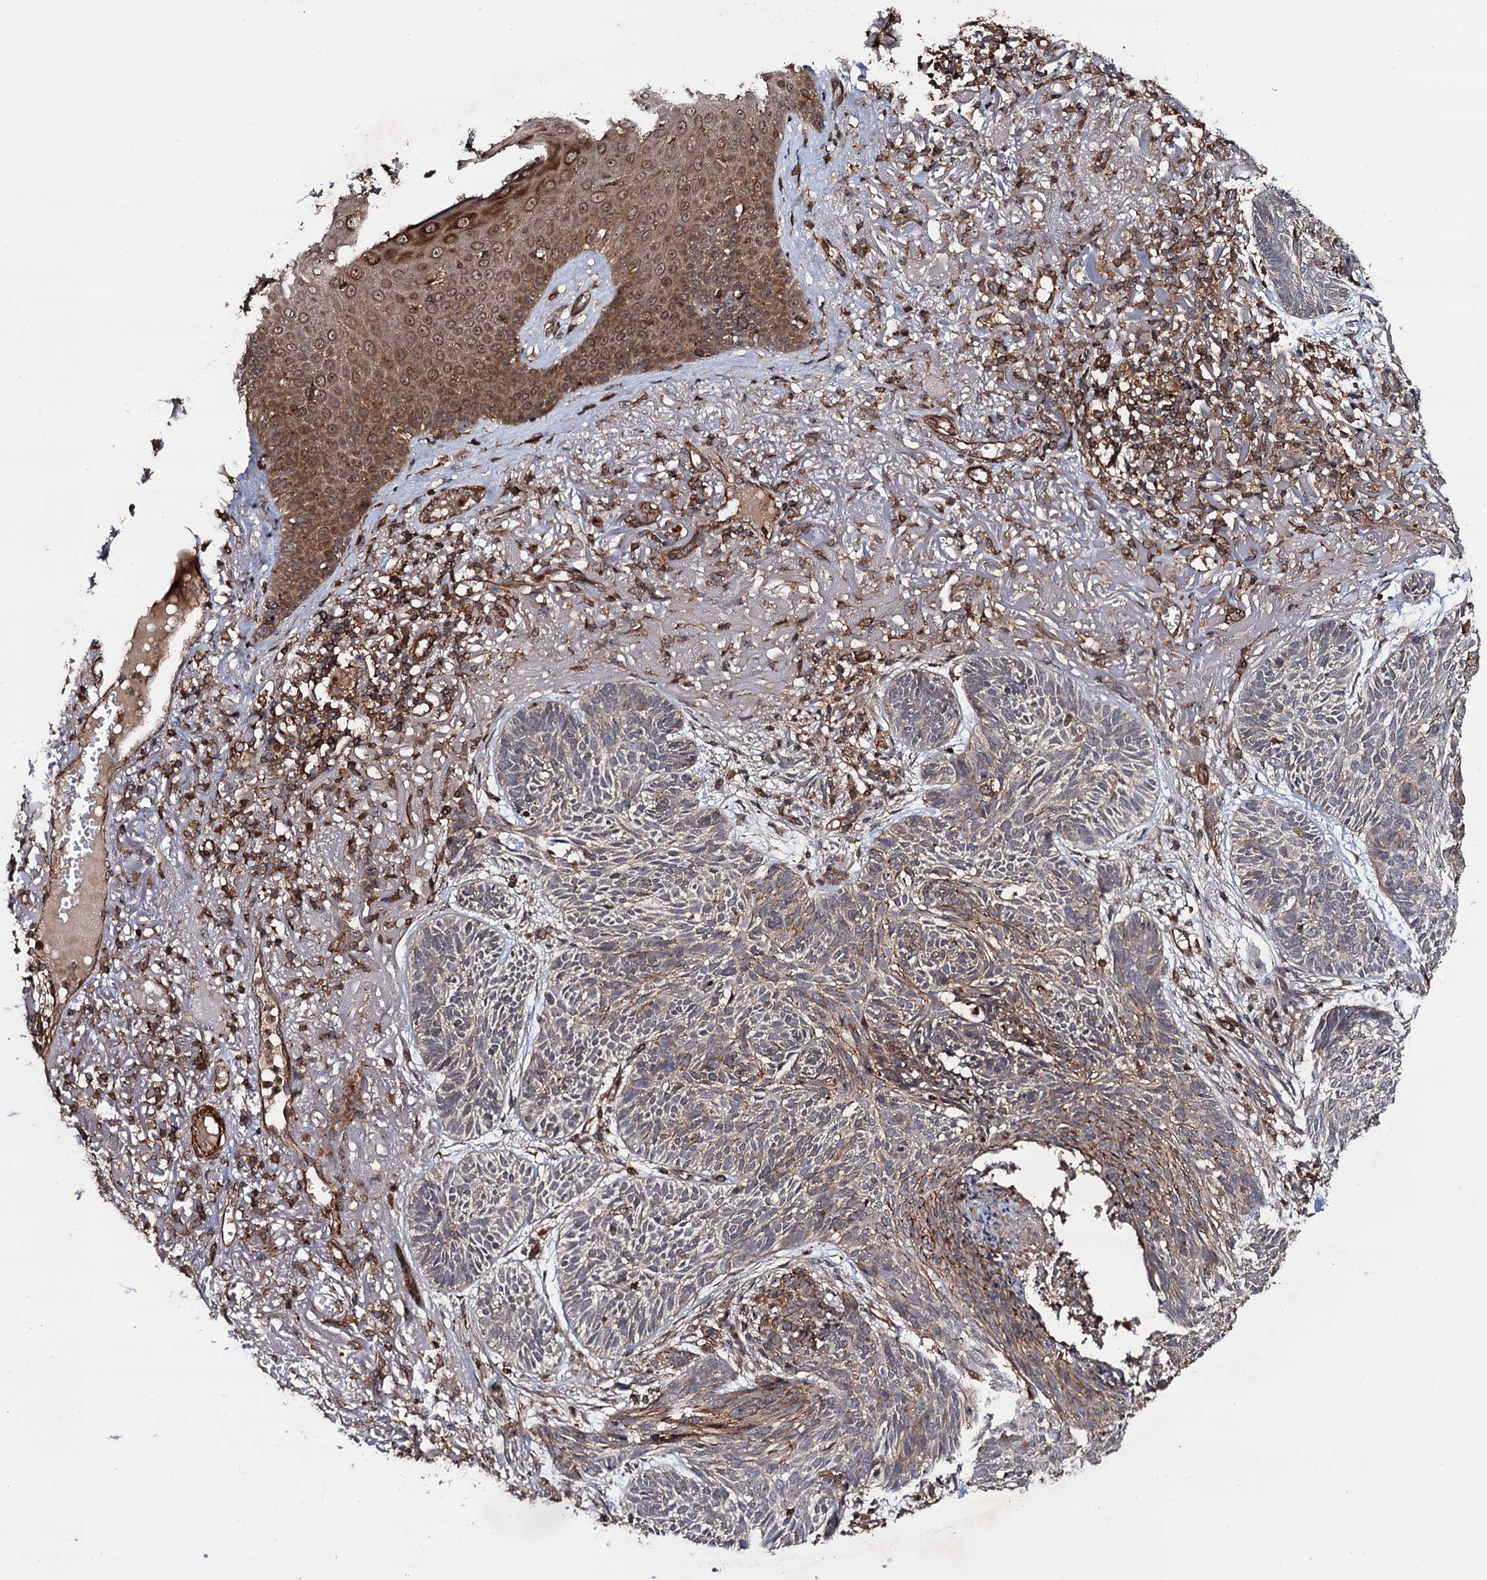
{"staining": {"intensity": "moderate", "quantity": "<25%", "location": "cytoplasmic/membranous"}, "tissue": "skin cancer", "cell_type": "Tumor cells", "image_type": "cancer", "snomed": [{"axis": "morphology", "description": "Normal tissue, NOS"}, {"axis": "morphology", "description": "Basal cell carcinoma"}, {"axis": "topography", "description": "Skin"}], "caption": "Tumor cells exhibit low levels of moderate cytoplasmic/membranous positivity in approximately <25% of cells in skin basal cell carcinoma.", "gene": "BORA", "patient": {"sex": "male", "age": 66}}